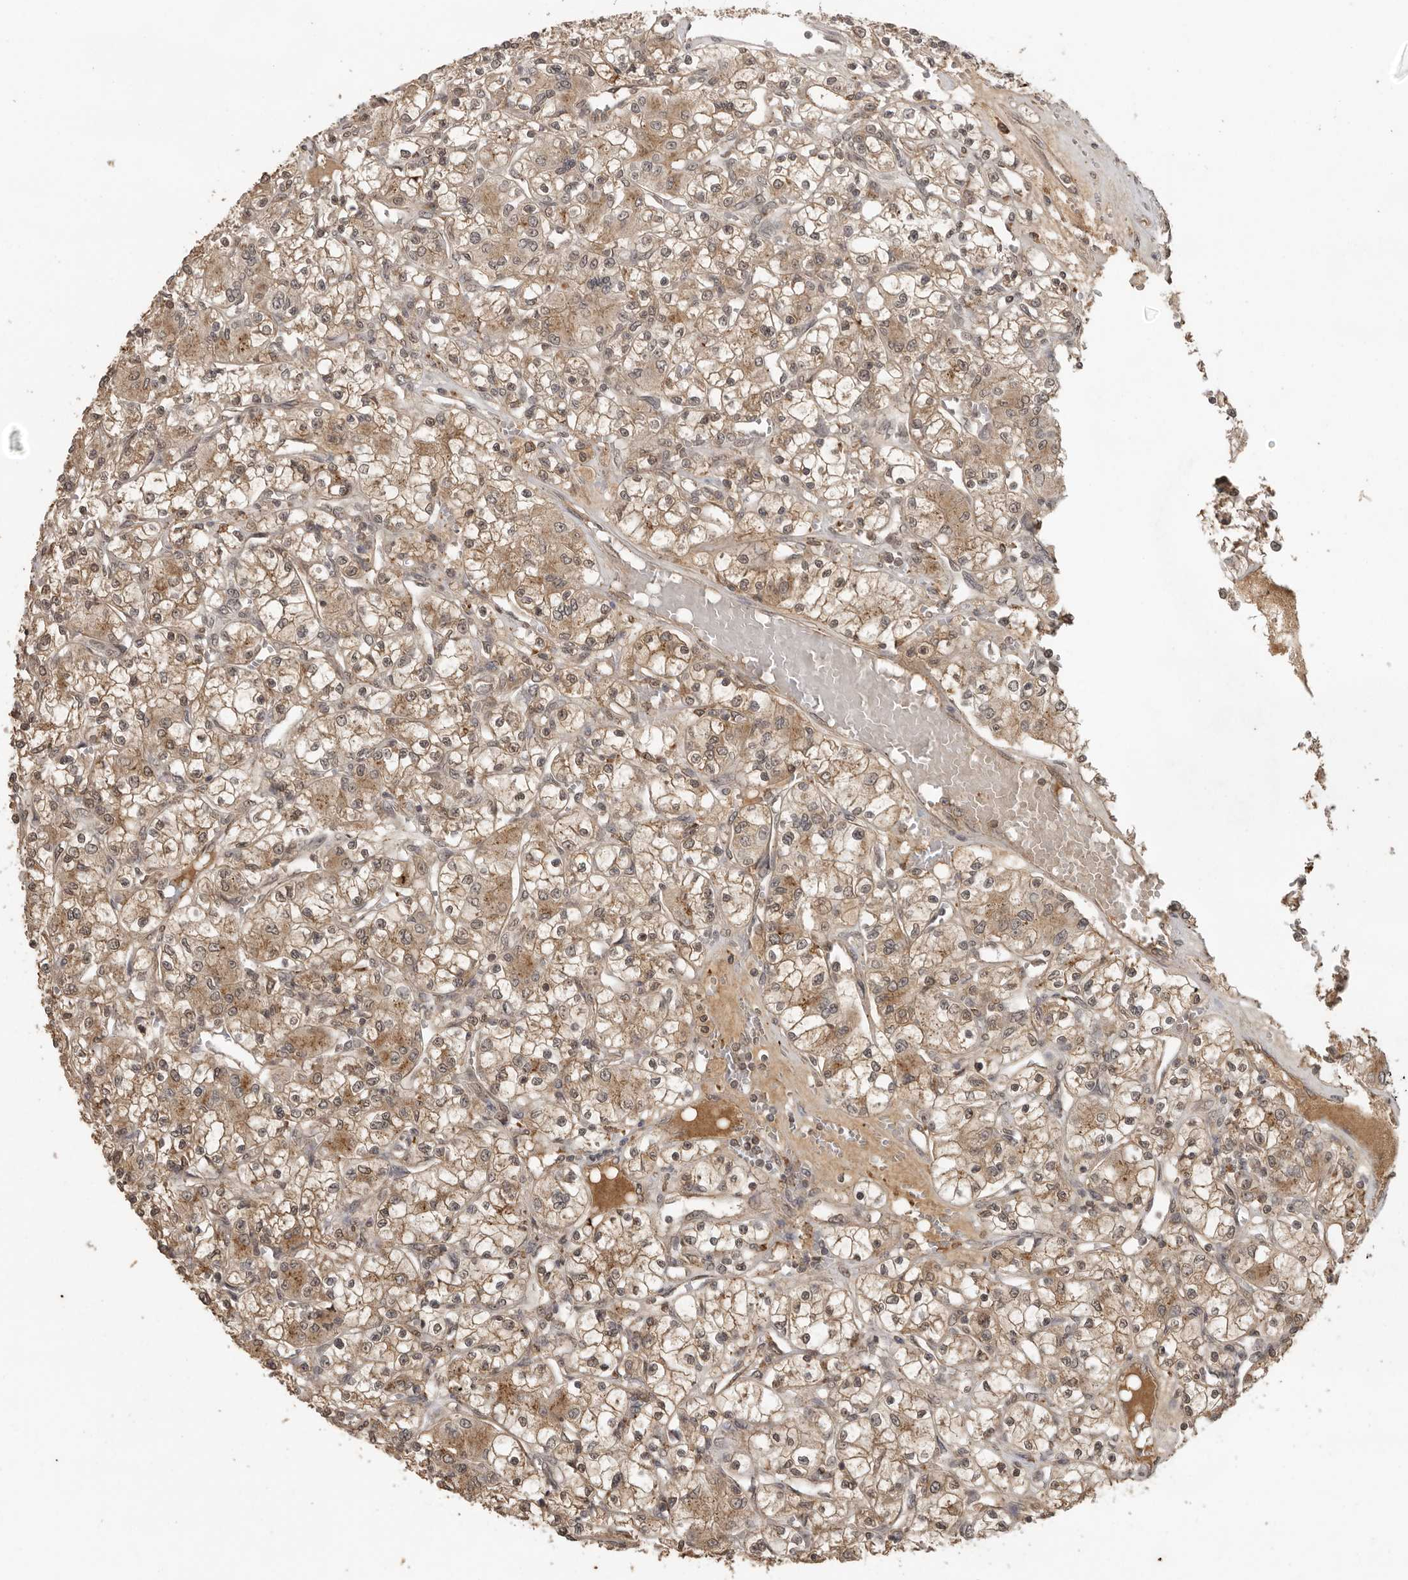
{"staining": {"intensity": "moderate", "quantity": ">75%", "location": "cytoplasmic/membranous"}, "tissue": "renal cancer", "cell_type": "Tumor cells", "image_type": "cancer", "snomed": [{"axis": "morphology", "description": "Adenocarcinoma, NOS"}, {"axis": "topography", "description": "Kidney"}], "caption": "Immunohistochemistry (IHC) photomicrograph of human renal cancer (adenocarcinoma) stained for a protein (brown), which demonstrates medium levels of moderate cytoplasmic/membranous positivity in approximately >75% of tumor cells.", "gene": "CTF1", "patient": {"sex": "female", "age": 59}}